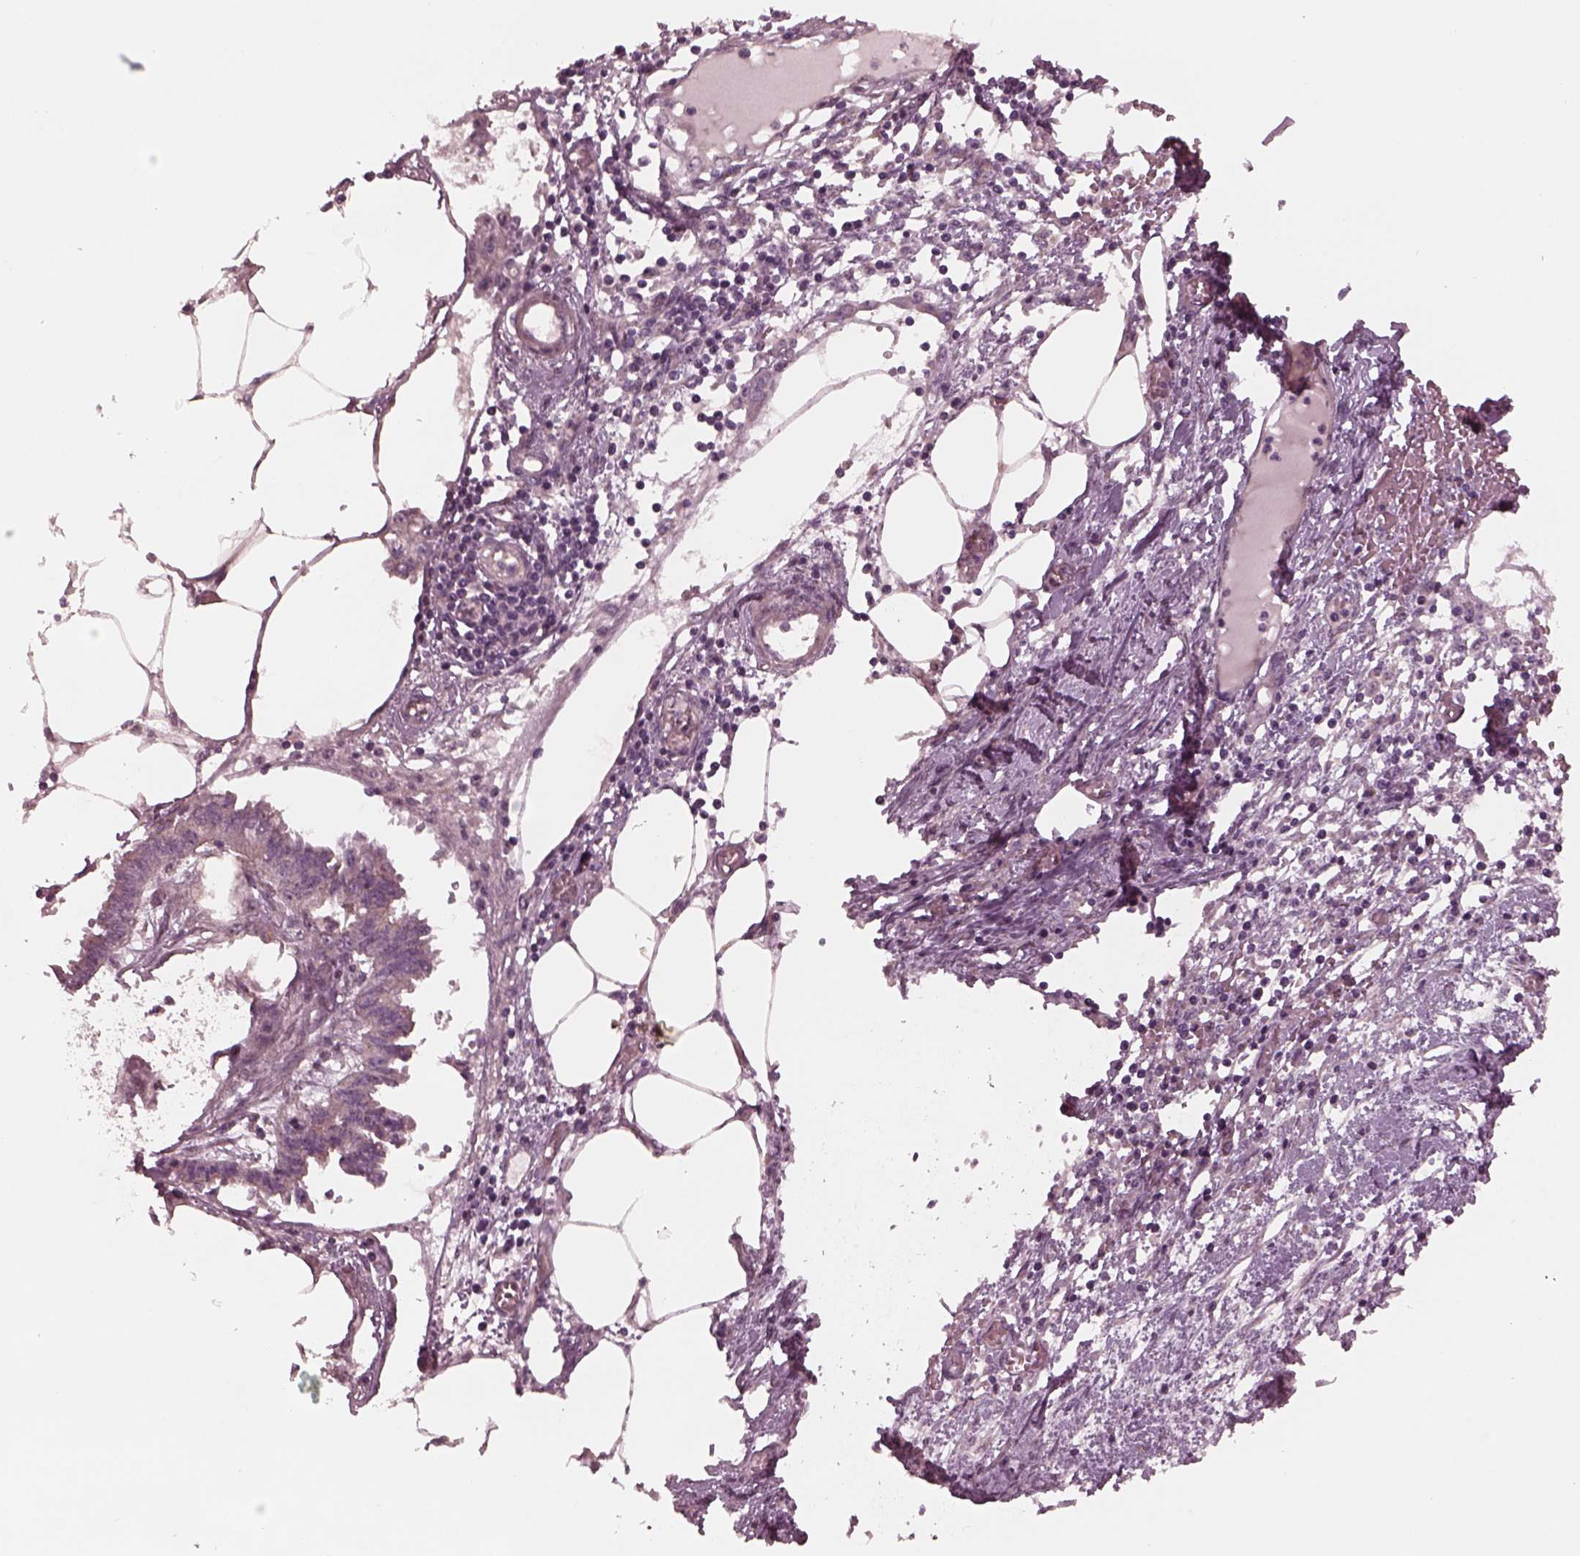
{"staining": {"intensity": "weak", "quantity": ">75%", "location": "cytoplasmic/membranous"}, "tissue": "endometrial cancer", "cell_type": "Tumor cells", "image_type": "cancer", "snomed": [{"axis": "morphology", "description": "Adenocarcinoma, NOS"}, {"axis": "morphology", "description": "Adenocarcinoma, metastatic, NOS"}, {"axis": "topography", "description": "Adipose tissue"}, {"axis": "topography", "description": "Endometrium"}], "caption": "Immunohistochemistry staining of adenocarcinoma (endometrial), which displays low levels of weak cytoplasmic/membranous staining in about >75% of tumor cells indicating weak cytoplasmic/membranous protein positivity. The staining was performed using DAB (3,3'-diaminobenzidine) (brown) for protein detection and nuclei were counterstained in hematoxylin (blue).", "gene": "TUBG1", "patient": {"sex": "female", "age": 67}}